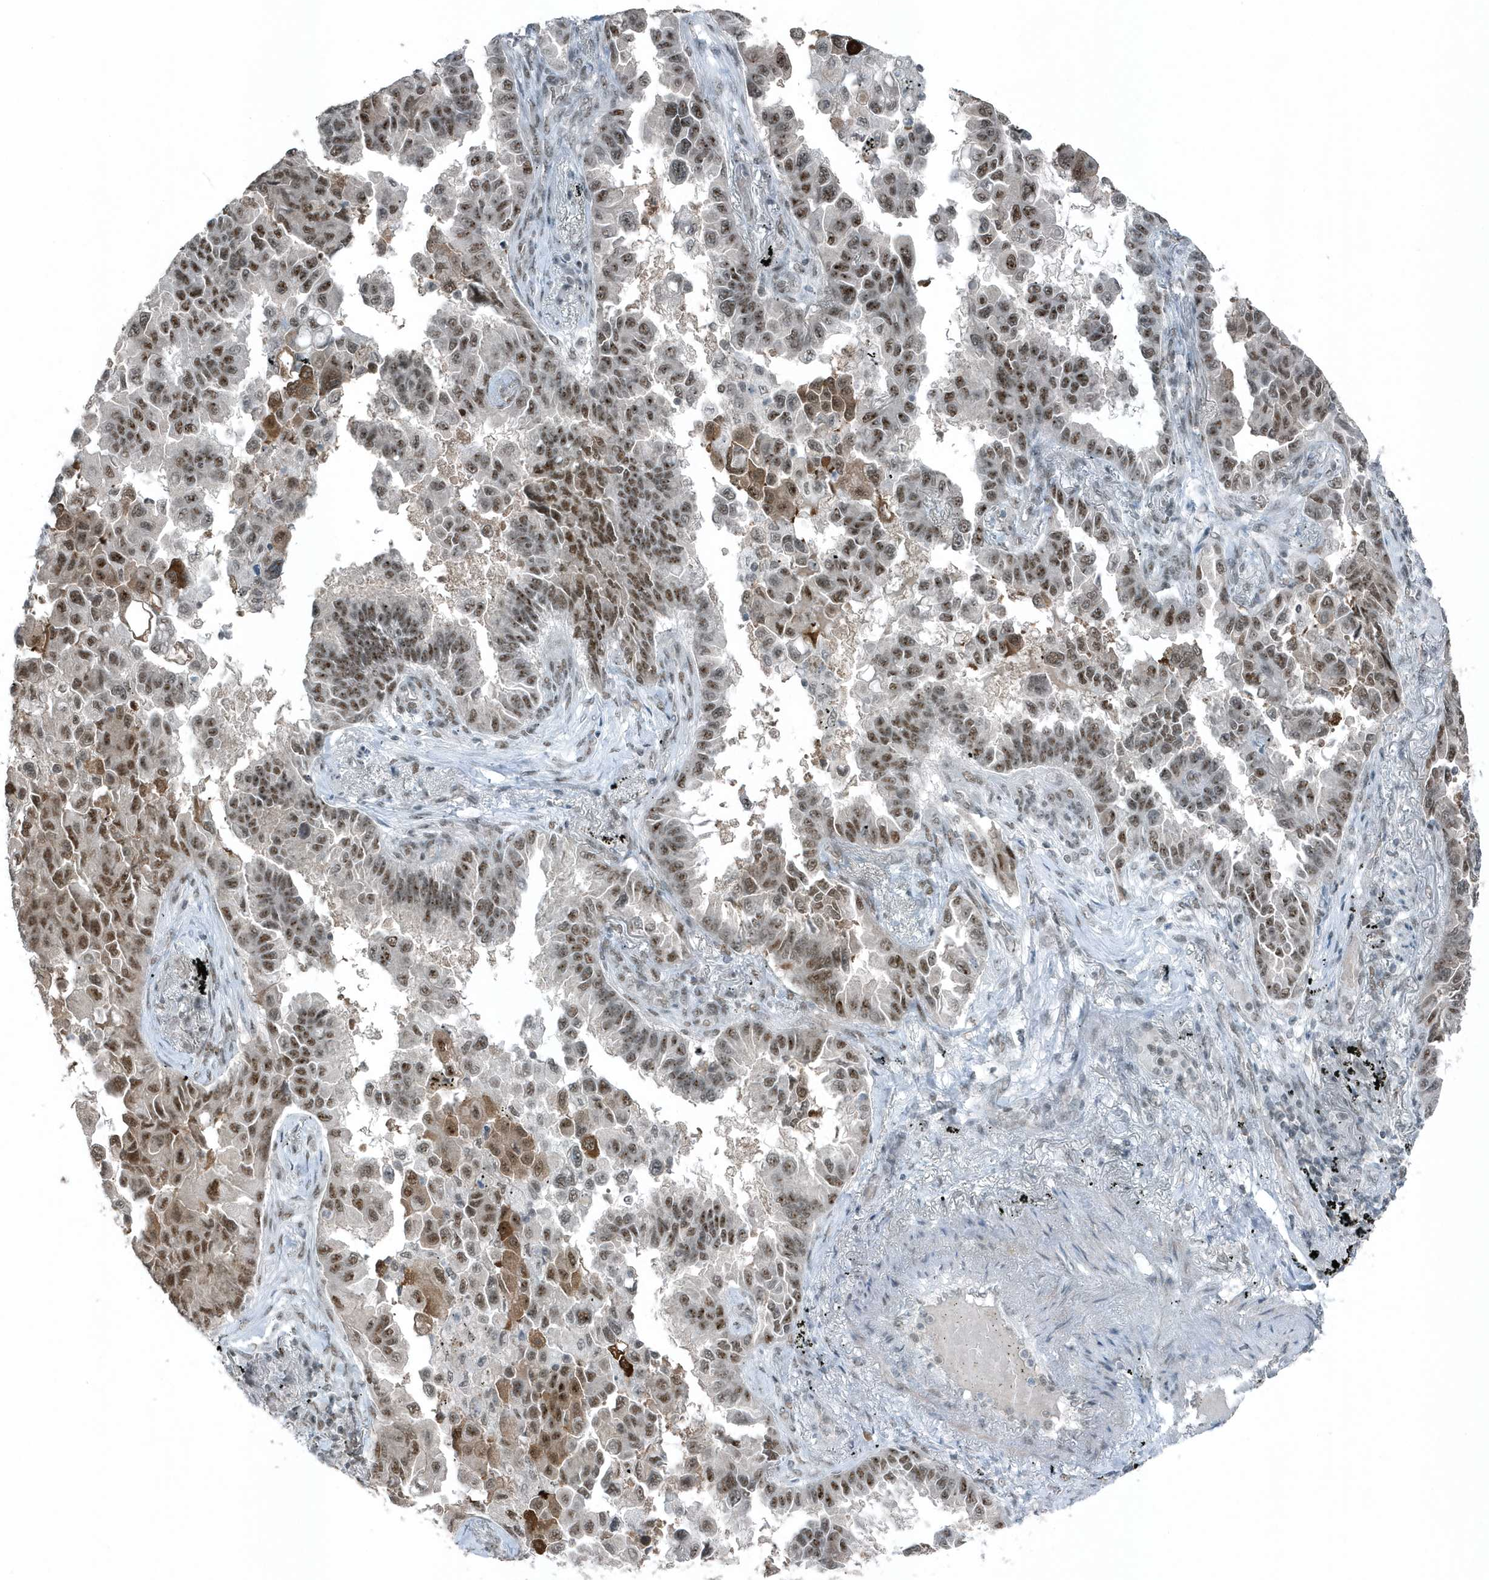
{"staining": {"intensity": "moderate", "quantity": ">75%", "location": "cytoplasmic/membranous,nuclear"}, "tissue": "lung cancer", "cell_type": "Tumor cells", "image_type": "cancer", "snomed": [{"axis": "morphology", "description": "Adenocarcinoma, NOS"}, {"axis": "topography", "description": "Lung"}], "caption": "Immunohistochemical staining of human adenocarcinoma (lung) exhibits medium levels of moderate cytoplasmic/membranous and nuclear protein staining in approximately >75% of tumor cells.", "gene": "YTHDC1", "patient": {"sex": "female", "age": 67}}